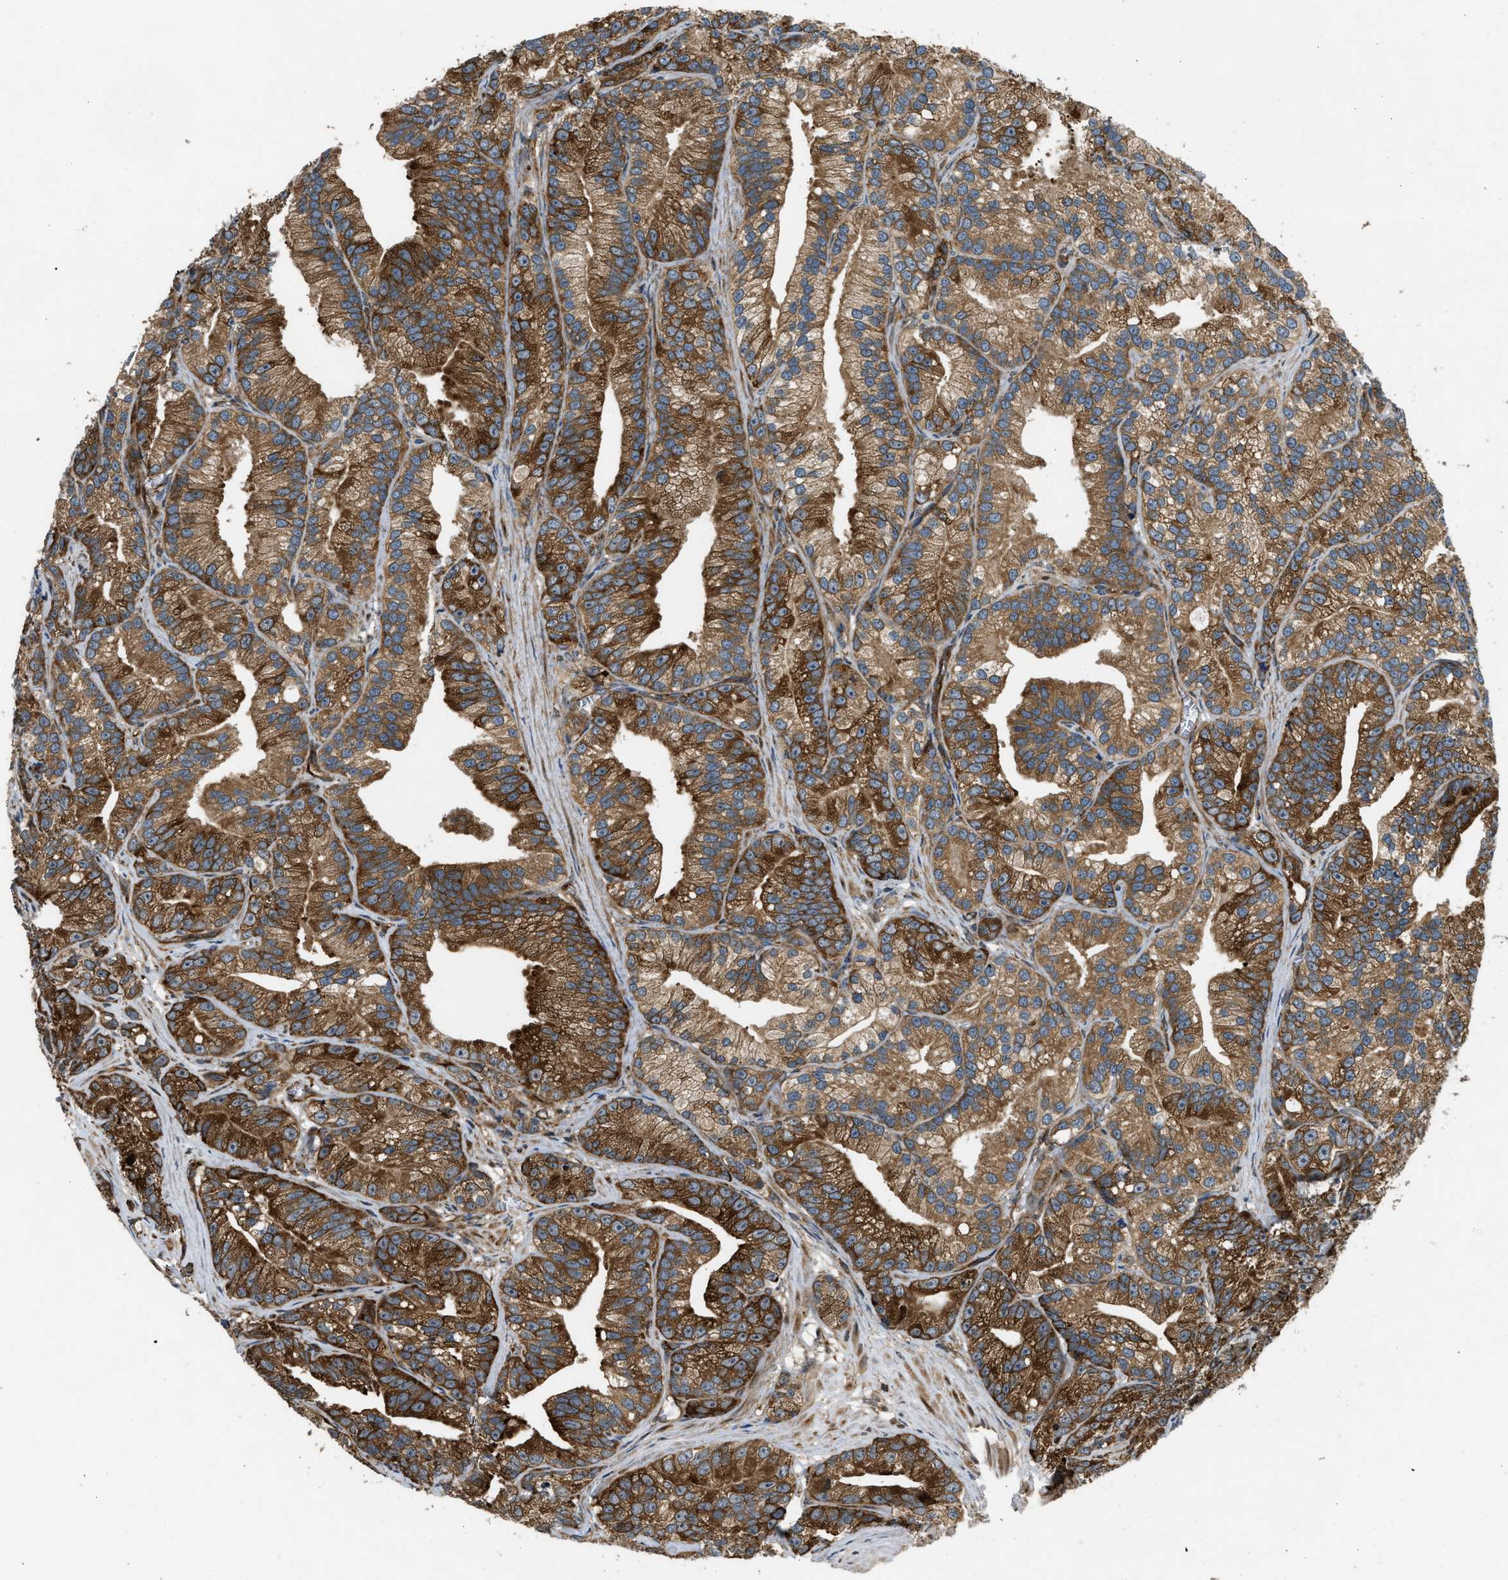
{"staining": {"intensity": "strong", "quantity": ">75%", "location": "cytoplasmic/membranous"}, "tissue": "prostate cancer", "cell_type": "Tumor cells", "image_type": "cancer", "snomed": [{"axis": "morphology", "description": "Adenocarcinoma, Low grade"}, {"axis": "topography", "description": "Prostate"}], "caption": "Immunohistochemistry image of neoplastic tissue: prostate low-grade adenocarcinoma stained using immunohistochemistry shows high levels of strong protein expression localized specifically in the cytoplasmic/membranous of tumor cells, appearing as a cytoplasmic/membranous brown color.", "gene": "RASGRF2", "patient": {"sex": "male", "age": 89}}